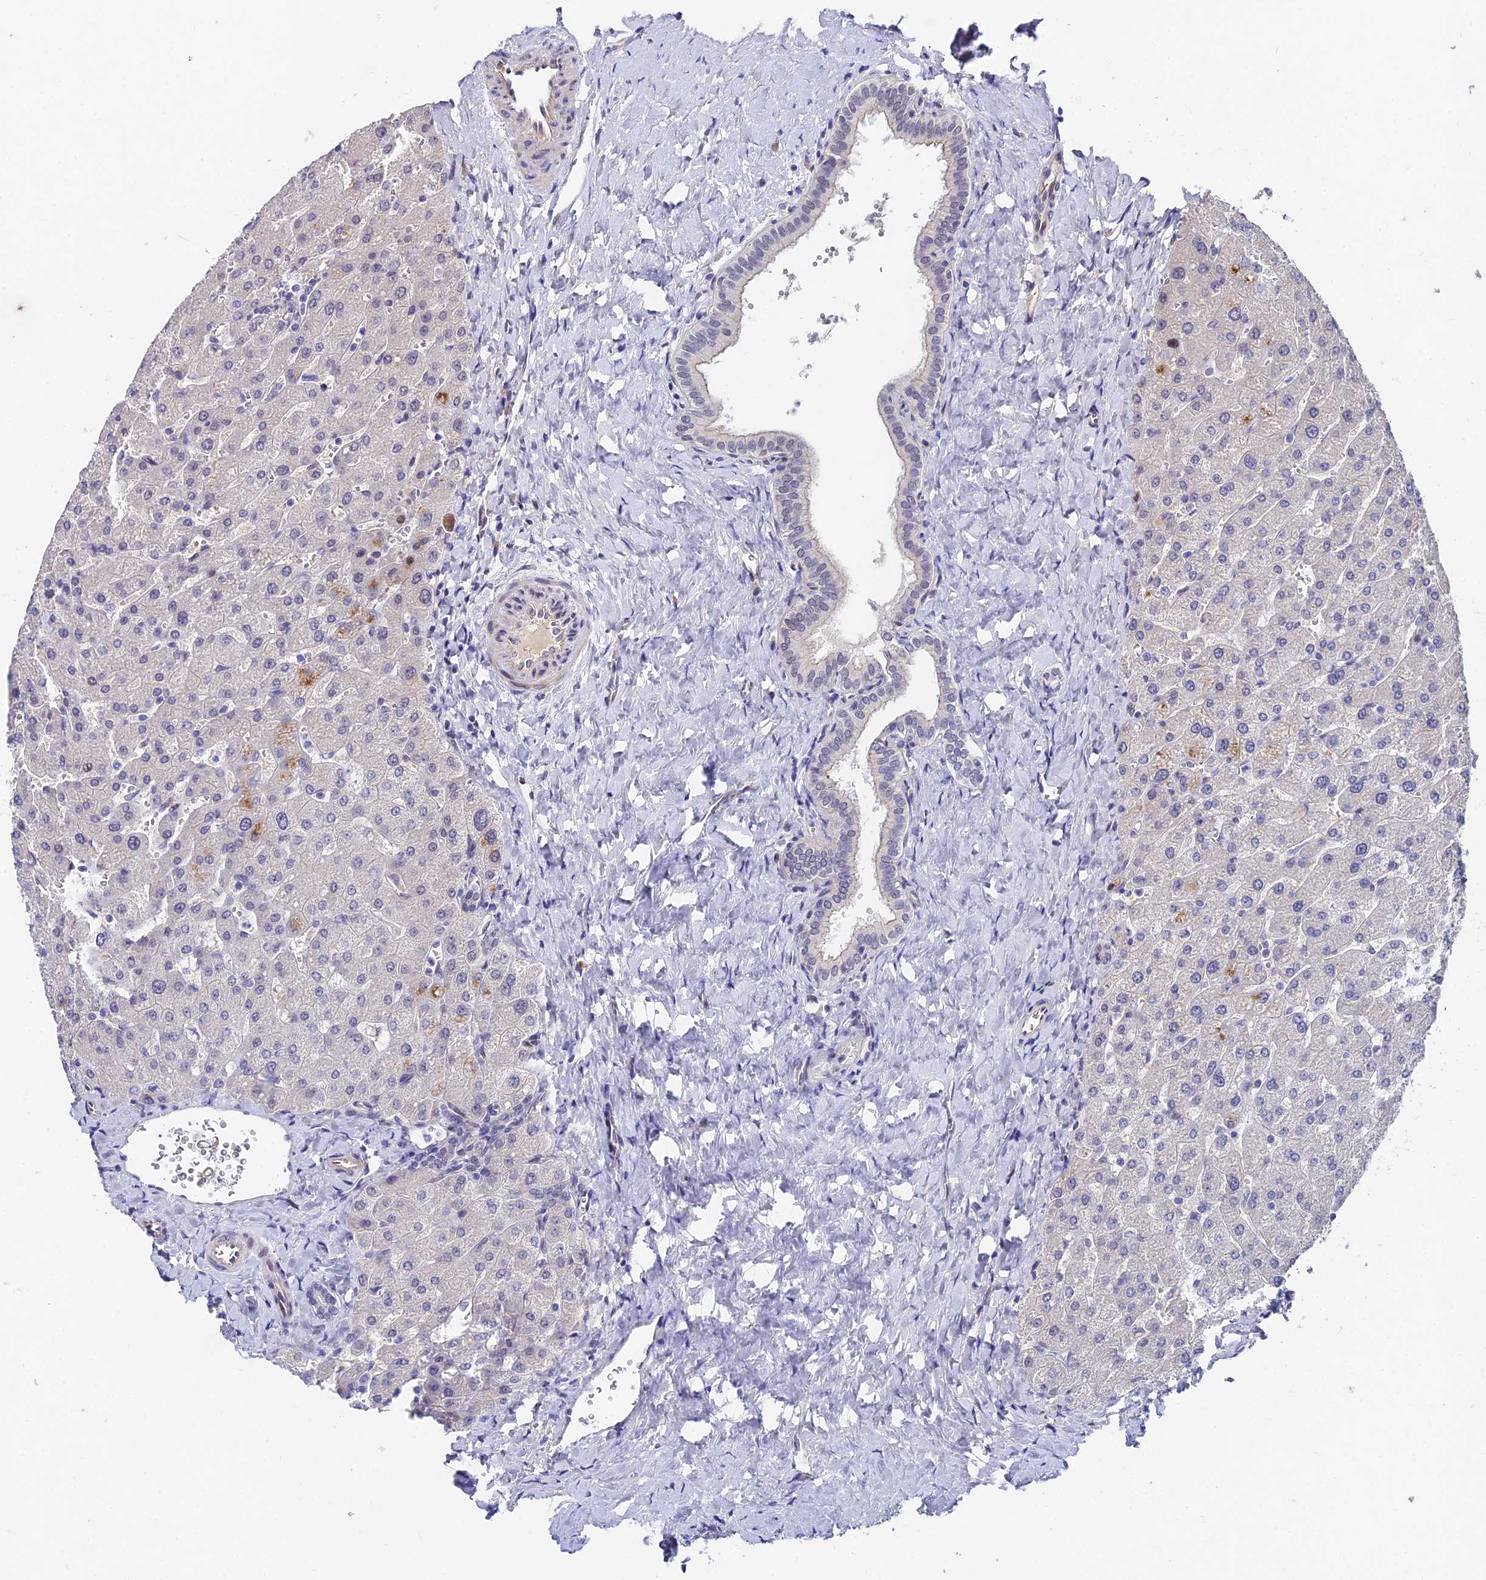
{"staining": {"intensity": "negative", "quantity": "none", "location": "none"}, "tissue": "liver", "cell_type": "Cholangiocytes", "image_type": "normal", "snomed": [{"axis": "morphology", "description": "Normal tissue, NOS"}, {"axis": "topography", "description": "Liver"}], "caption": "A histopathology image of human liver is negative for staining in cholangiocytes. (IHC, brightfield microscopy, high magnification).", "gene": "TRIM24", "patient": {"sex": "male", "age": 55}}